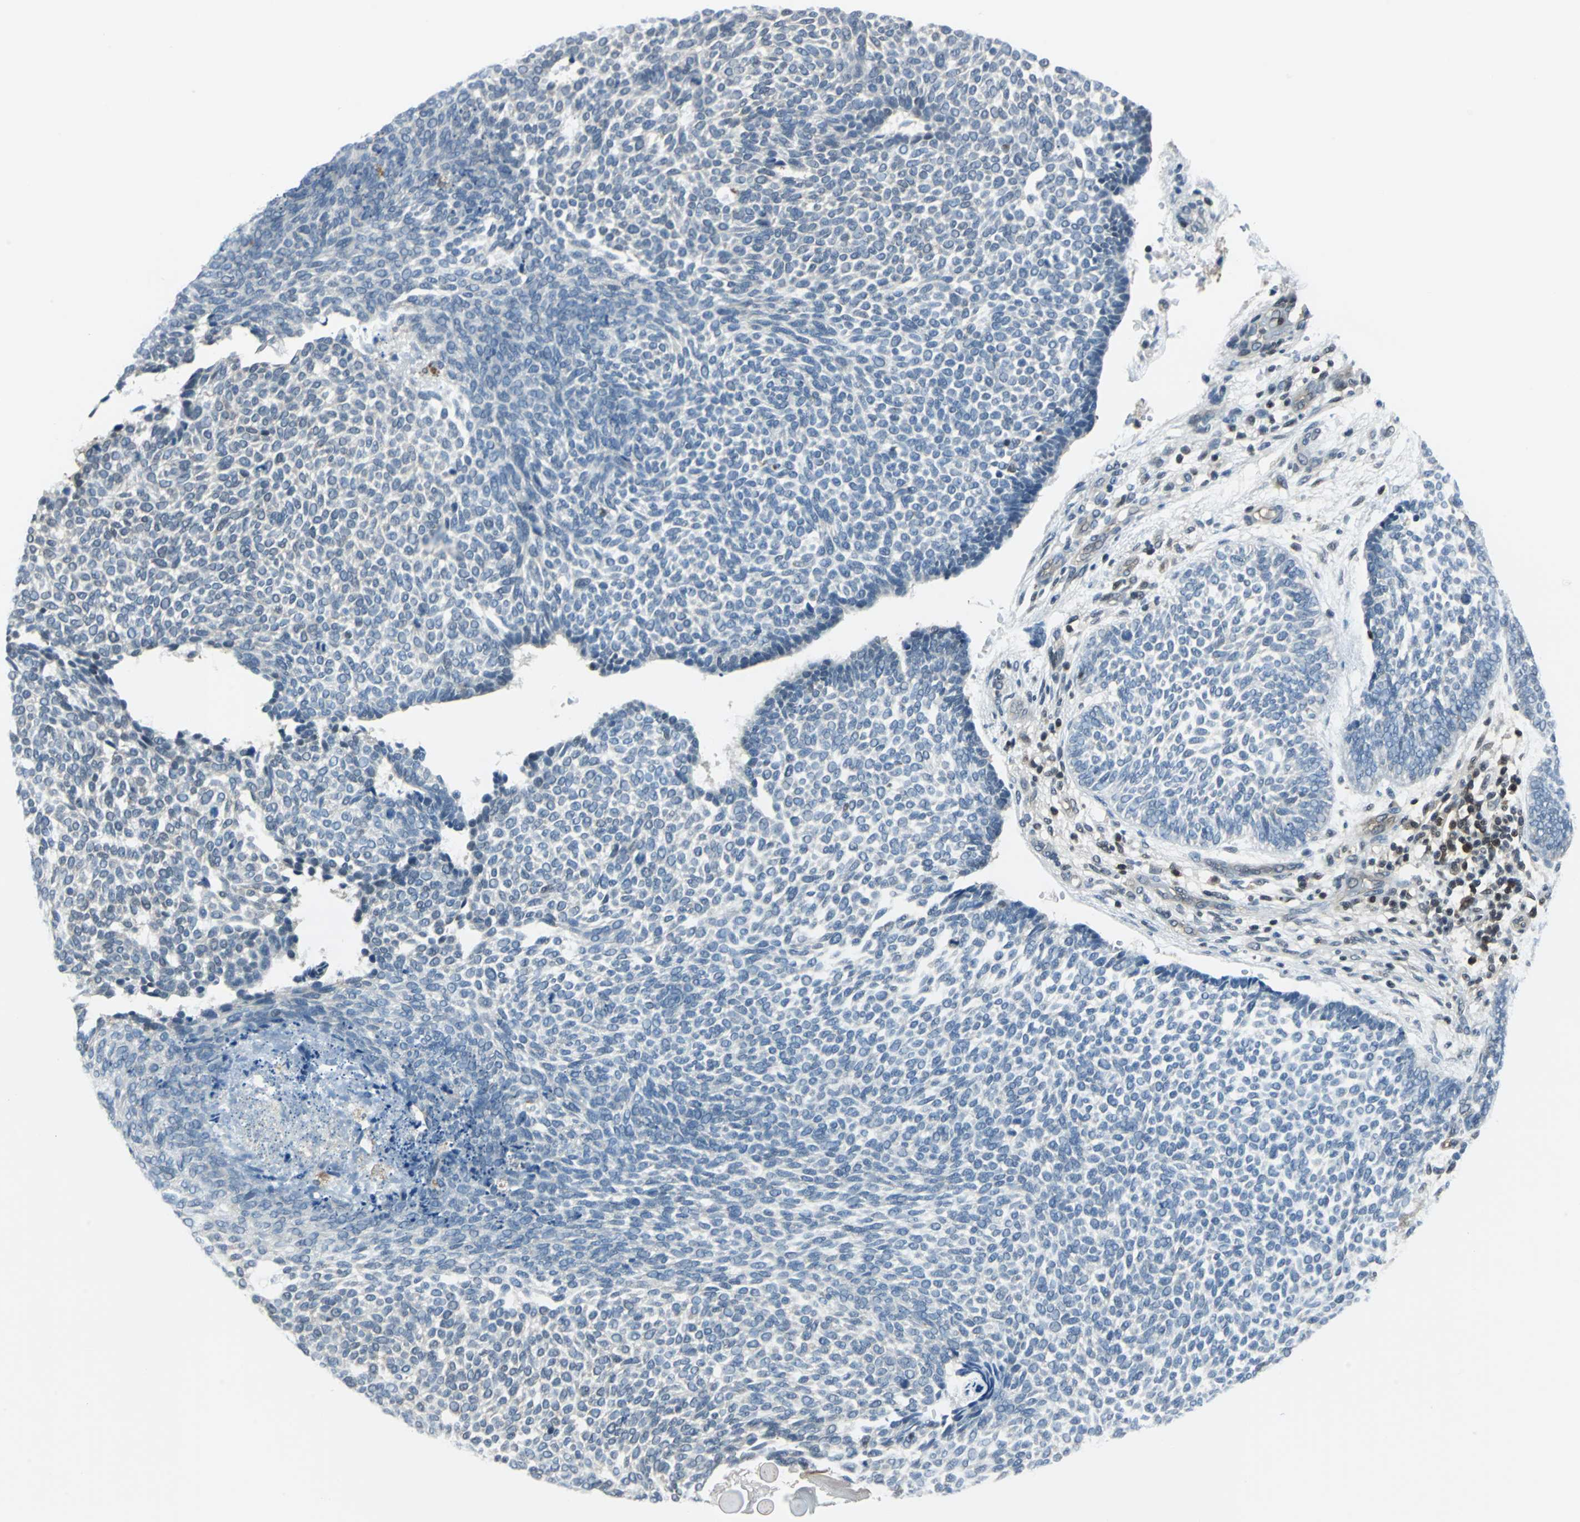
{"staining": {"intensity": "negative", "quantity": "none", "location": "none"}, "tissue": "skin cancer", "cell_type": "Tumor cells", "image_type": "cancer", "snomed": [{"axis": "morphology", "description": "Normal tissue, NOS"}, {"axis": "morphology", "description": "Basal cell carcinoma"}, {"axis": "topography", "description": "Skin"}], "caption": "The histopathology image reveals no staining of tumor cells in skin cancer (basal cell carcinoma). (DAB (3,3'-diaminobenzidine) immunohistochemistry (IHC) with hematoxylin counter stain).", "gene": "PSME1", "patient": {"sex": "male", "age": 87}}